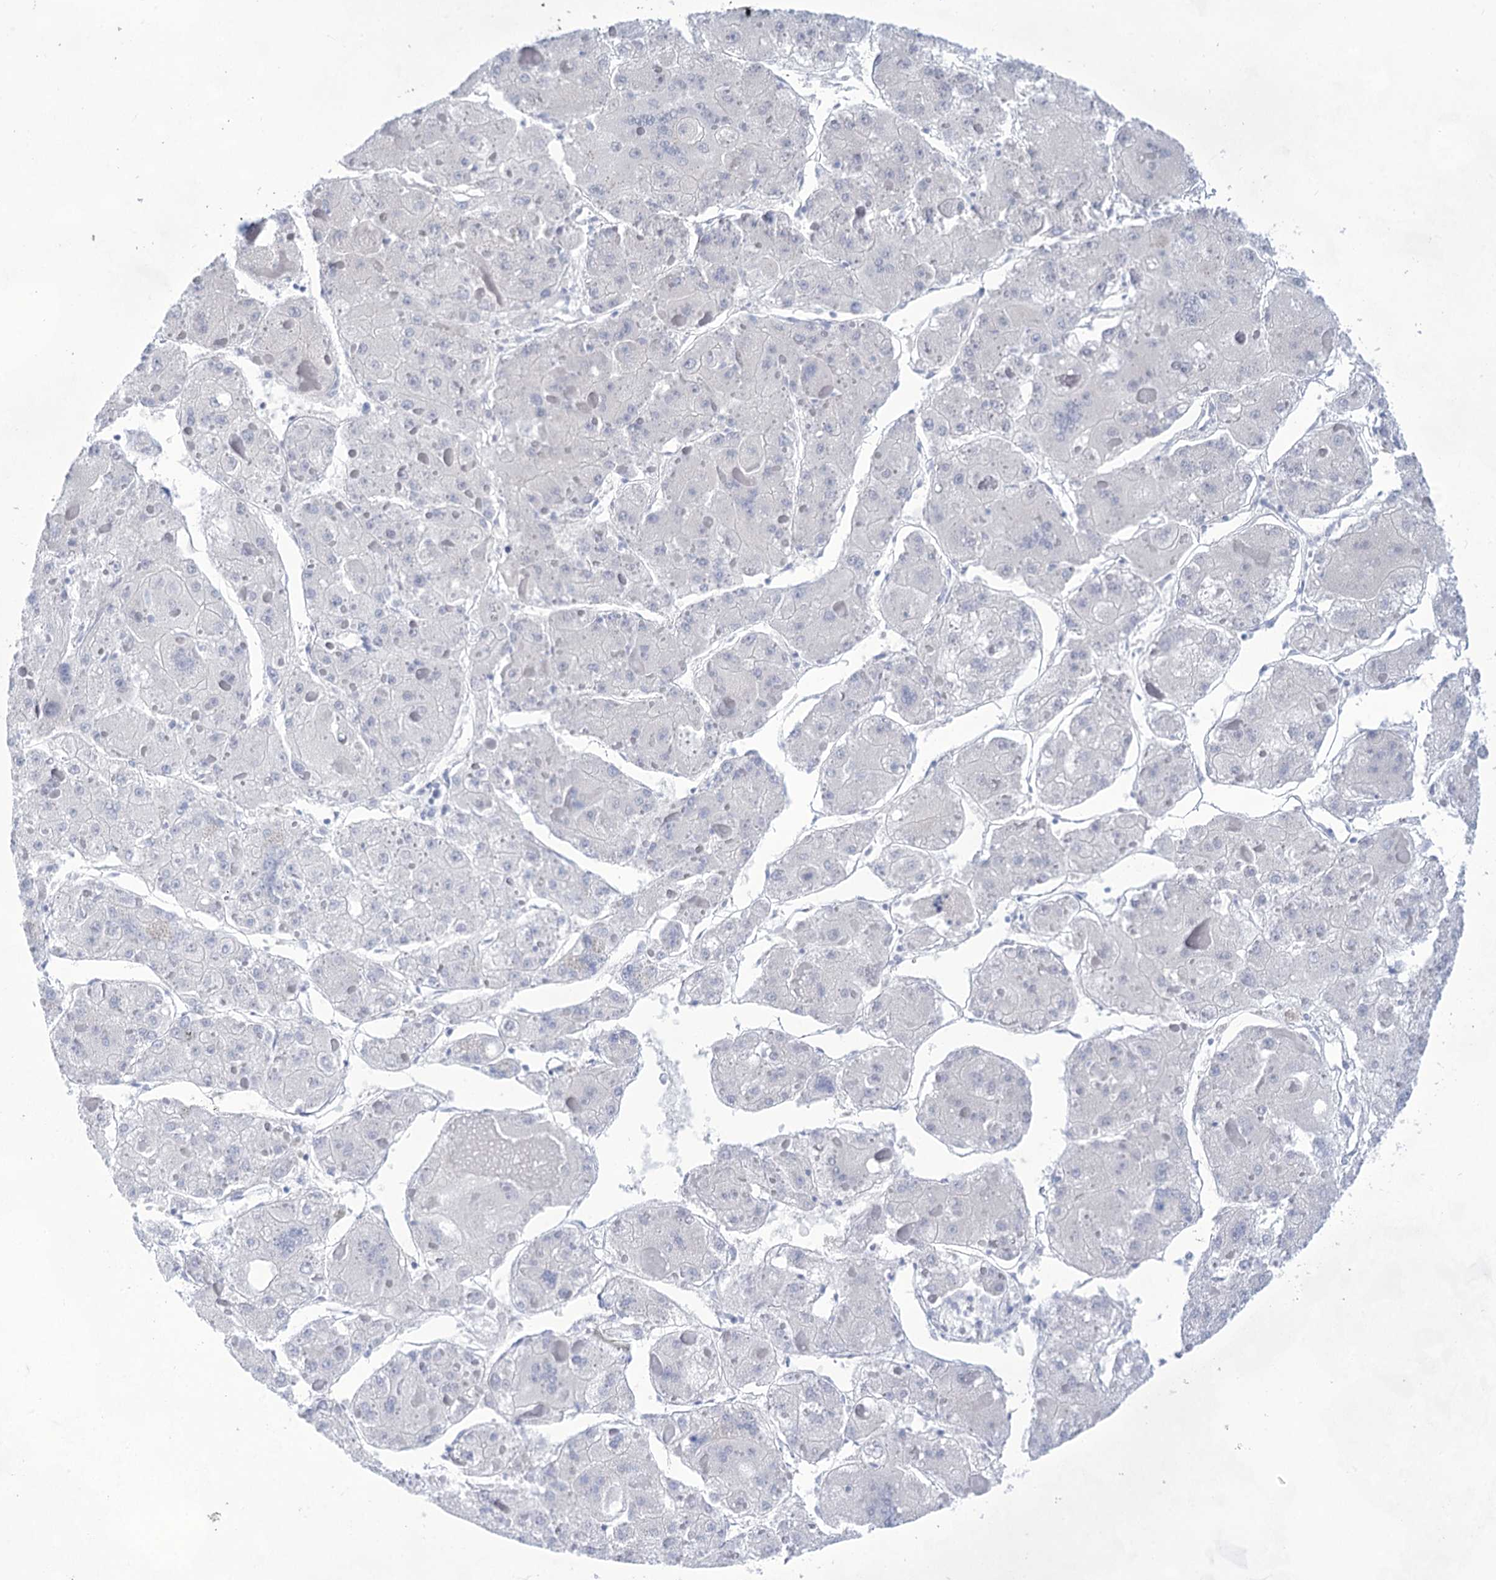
{"staining": {"intensity": "negative", "quantity": "none", "location": "none"}, "tissue": "liver cancer", "cell_type": "Tumor cells", "image_type": "cancer", "snomed": [{"axis": "morphology", "description": "Carcinoma, Hepatocellular, NOS"}, {"axis": "topography", "description": "Liver"}], "caption": "Immunohistochemistry micrograph of human liver cancer (hepatocellular carcinoma) stained for a protein (brown), which reveals no staining in tumor cells.", "gene": "LALBA", "patient": {"sex": "female", "age": 73}}